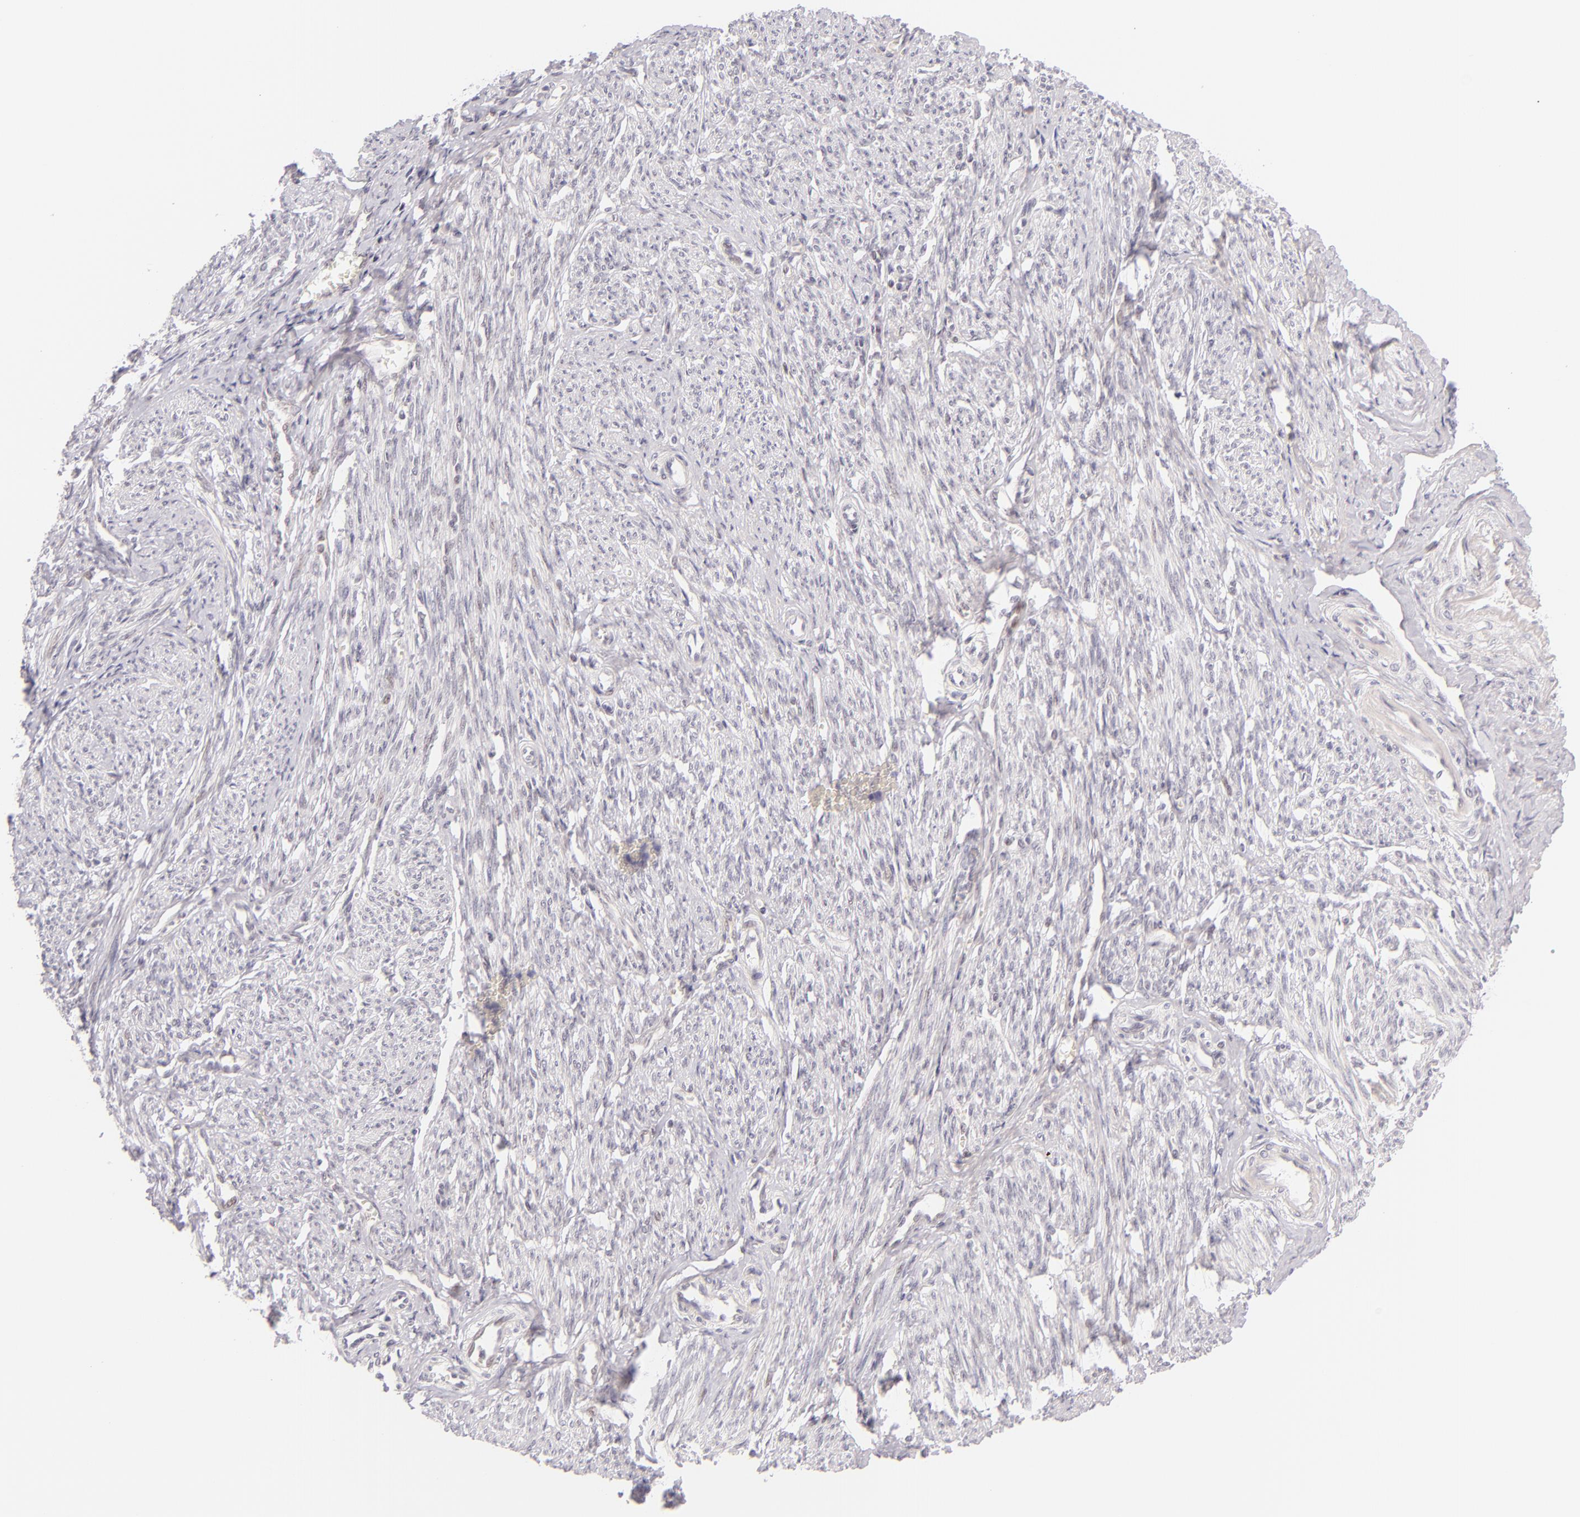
{"staining": {"intensity": "negative", "quantity": "none", "location": "none"}, "tissue": "smooth muscle", "cell_type": "Smooth muscle cells", "image_type": "normal", "snomed": [{"axis": "morphology", "description": "Normal tissue, NOS"}, {"axis": "topography", "description": "Smooth muscle"}, {"axis": "topography", "description": "Cervix"}], "caption": "Image shows no significant protein positivity in smooth muscle cells of benign smooth muscle.", "gene": "BCL3", "patient": {"sex": "female", "age": 70}}